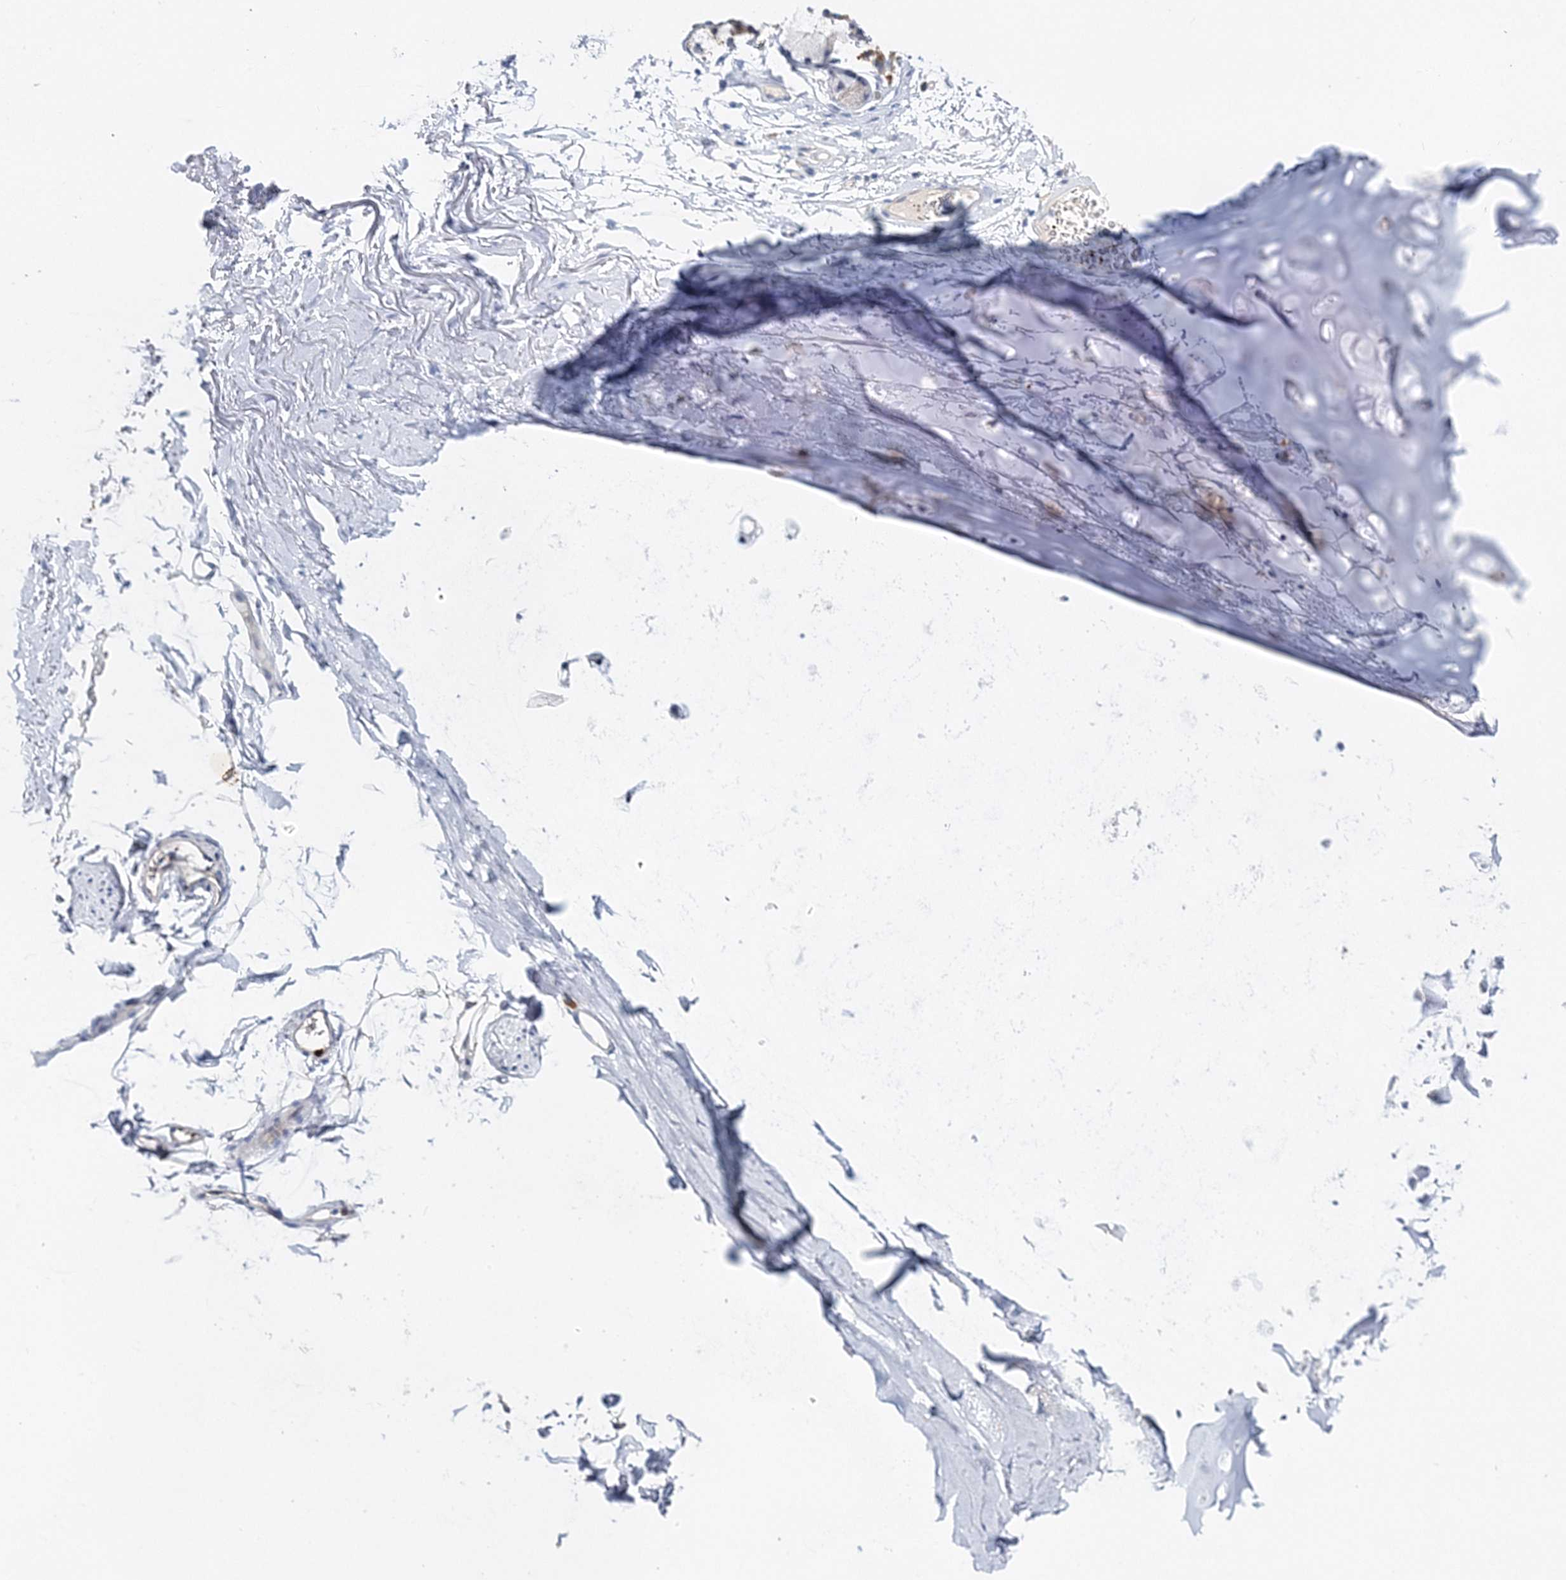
{"staining": {"intensity": "negative", "quantity": "none", "location": "none"}, "tissue": "adipose tissue", "cell_type": "Adipocytes", "image_type": "normal", "snomed": [{"axis": "morphology", "description": "Normal tissue, NOS"}, {"axis": "topography", "description": "Cartilage tissue"}, {"axis": "topography", "description": "Bronchus"}], "caption": "An image of adipose tissue stained for a protein reveals no brown staining in adipocytes. (DAB (3,3'-diaminobenzidine) IHC with hematoxylin counter stain).", "gene": "MYOZ2", "patient": {"sex": "female", "age": 73}}